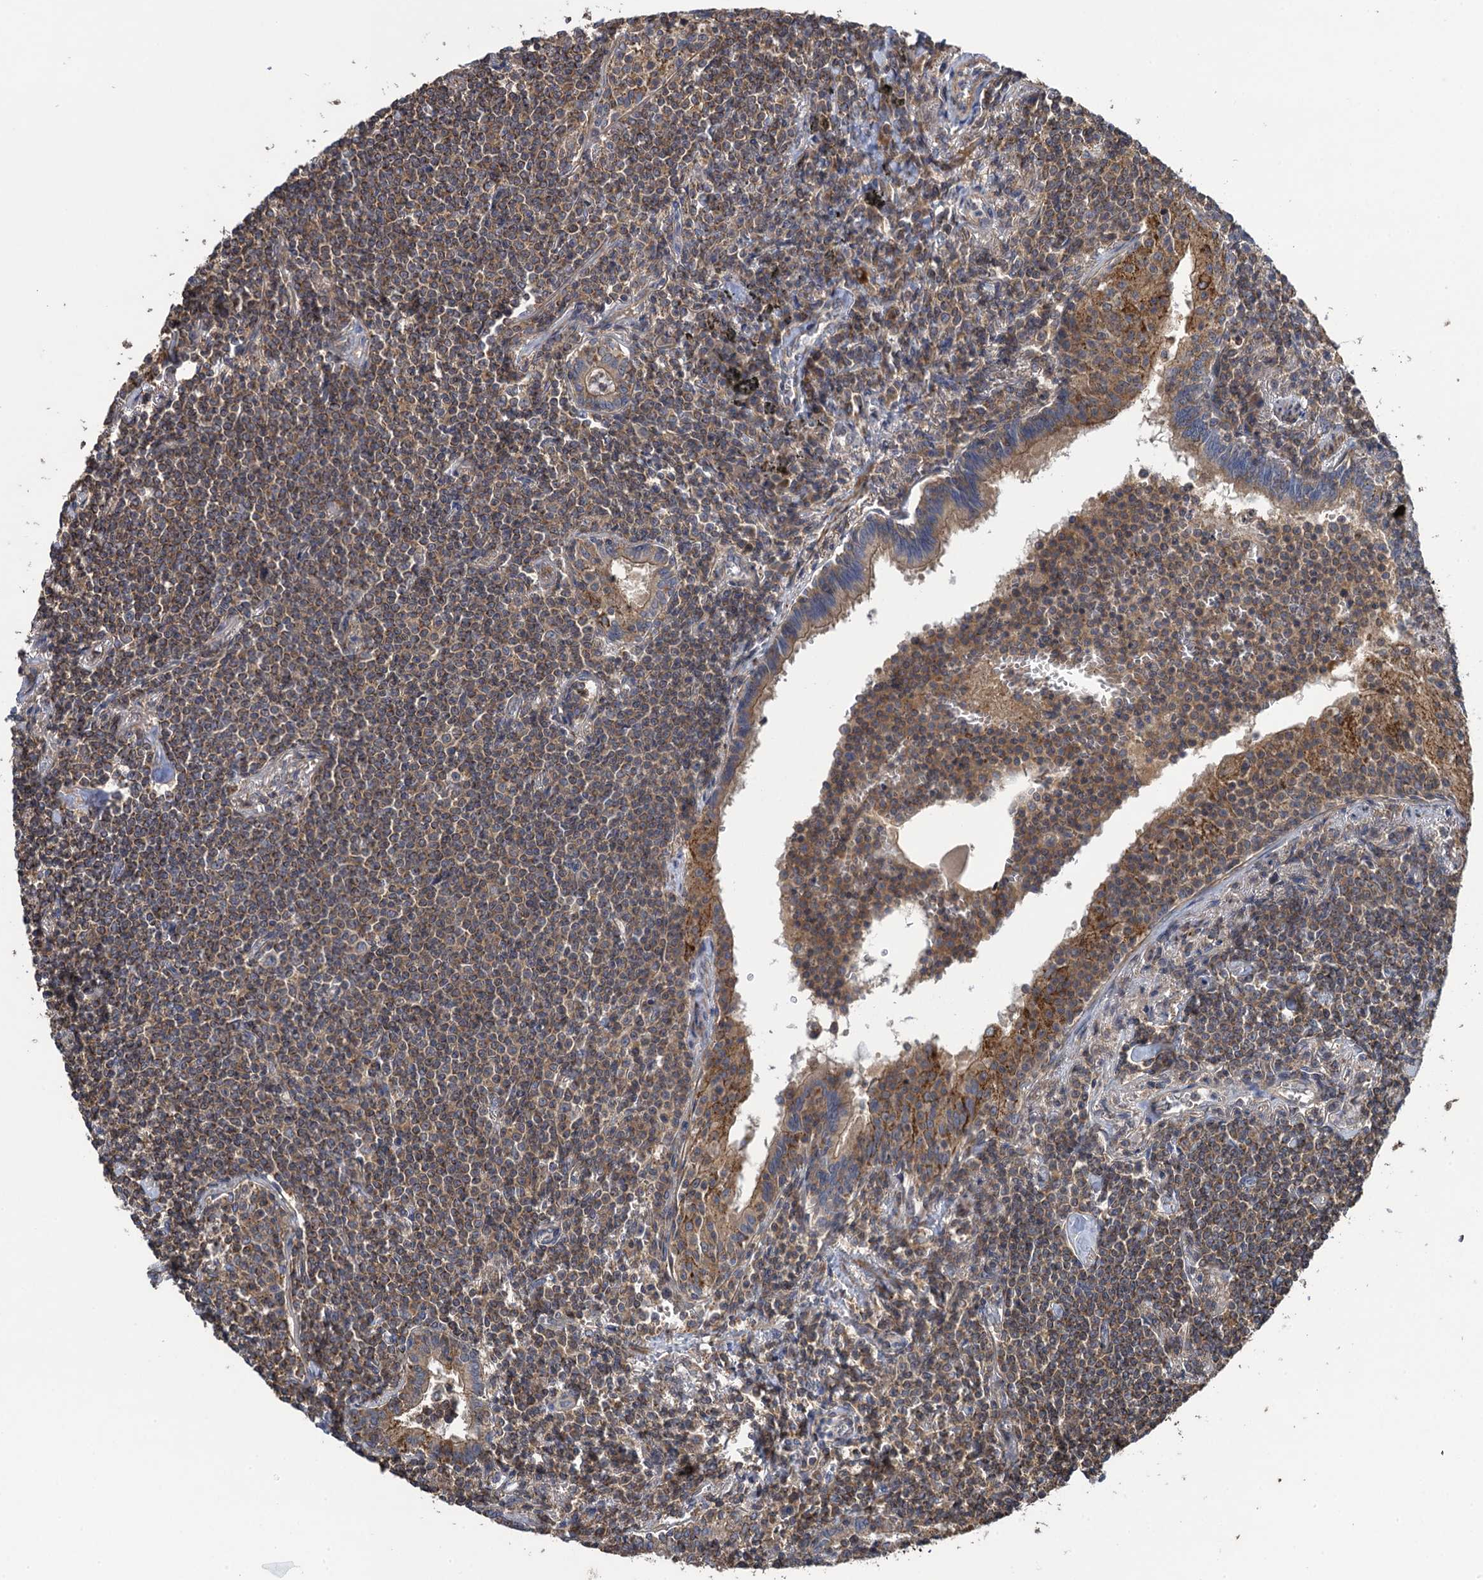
{"staining": {"intensity": "weak", "quantity": ">75%", "location": "cytoplasmic/membranous"}, "tissue": "lymphoma", "cell_type": "Tumor cells", "image_type": "cancer", "snomed": [{"axis": "morphology", "description": "Malignant lymphoma, non-Hodgkin's type, Low grade"}, {"axis": "topography", "description": "Lung"}], "caption": "Immunohistochemistry (DAB (3,3'-diaminobenzidine)) staining of human lymphoma shows weak cytoplasmic/membranous protein positivity in about >75% of tumor cells.", "gene": "WDR88", "patient": {"sex": "female", "age": 71}}